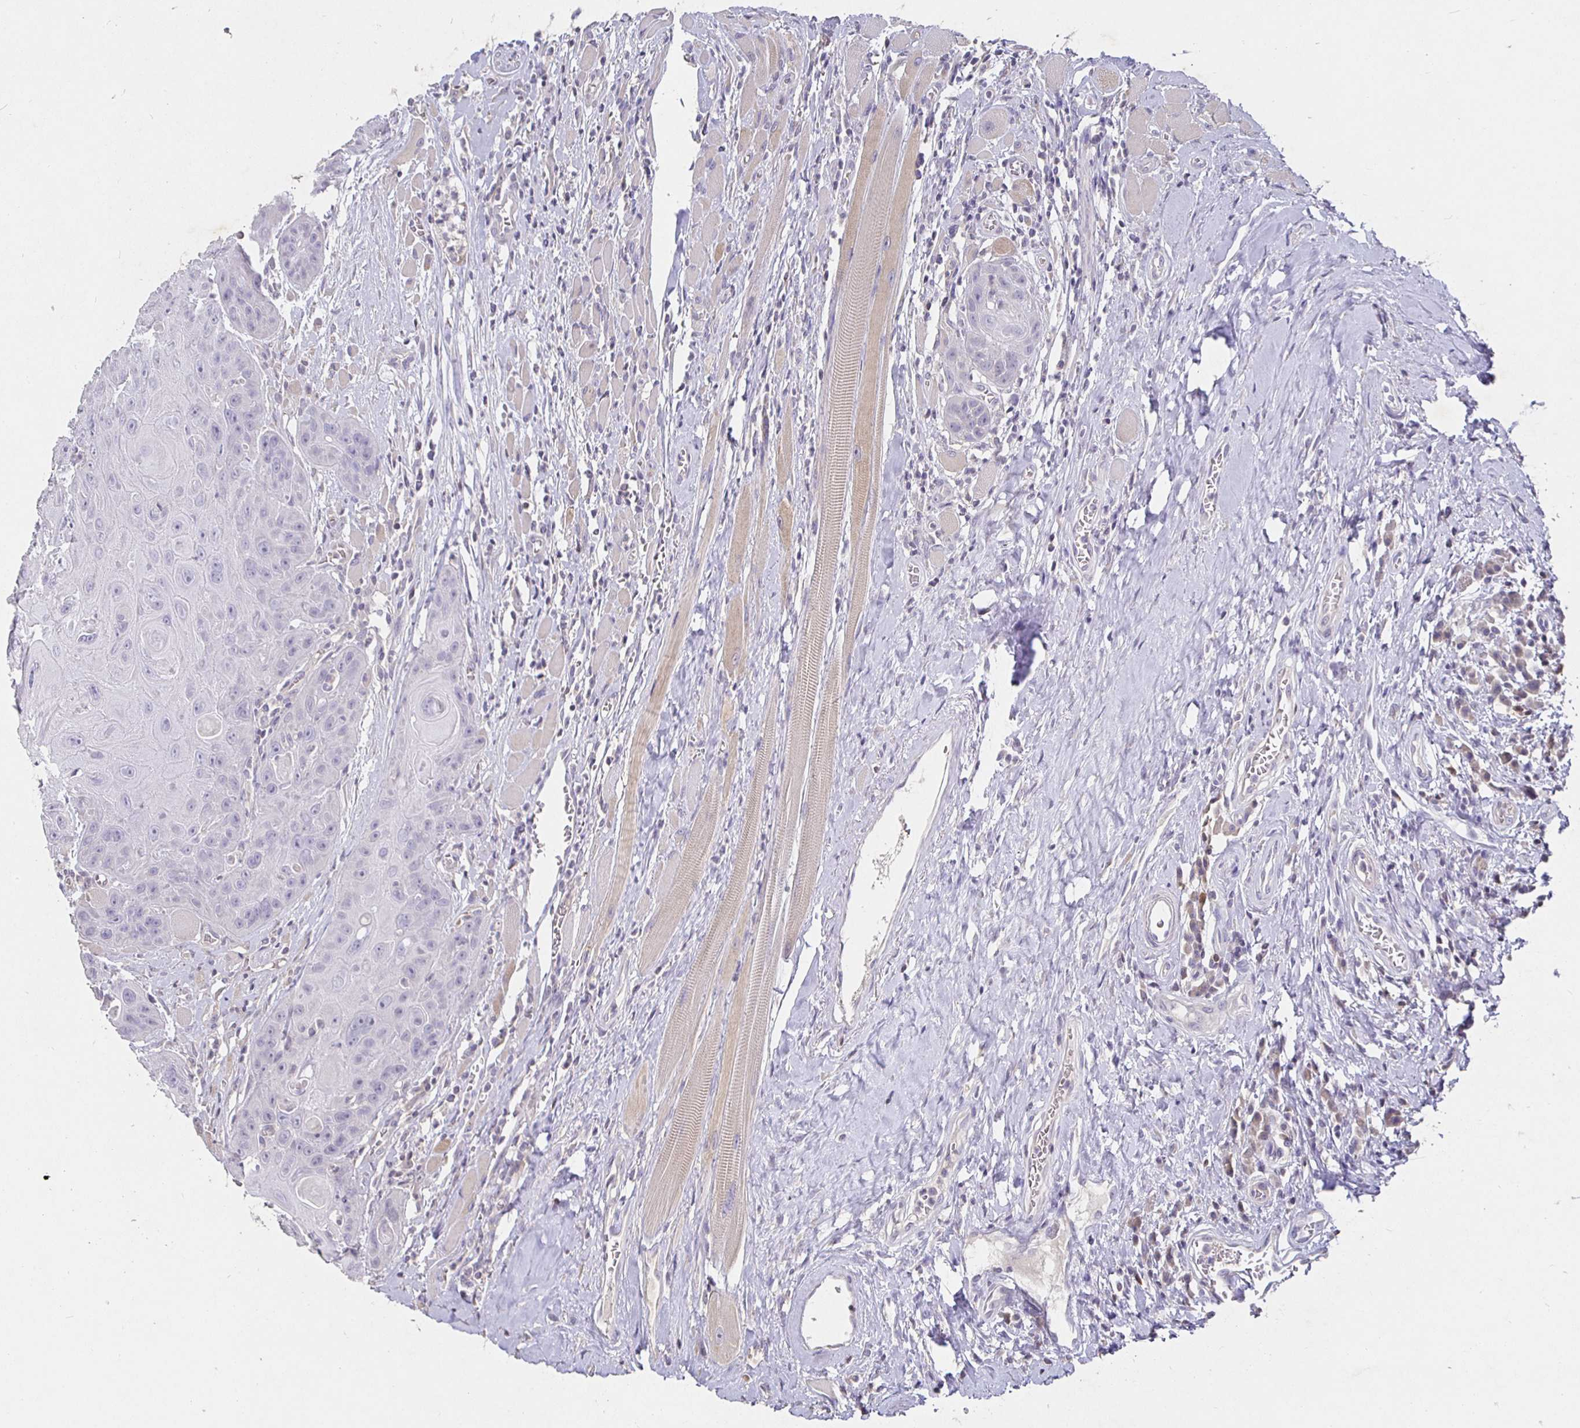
{"staining": {"intensity": "negative", "quantity": "none", "location": "none"}, "tissue": "head and neck cancer", "cell_type": "Tumor cells", "image_type": "cancer", "snomed": [{"axis": "morphology", "description": "Squamous cell carcinoma, NOS"}, {"axis": "topography", "description": "Head-Neck"}], "caption": "Image shows no protein expression in tumor cells of head and neck squamous cell carcinoma tissue.", "gene": "SHISA4", "patient": {"sex": "female", "age": 59}}